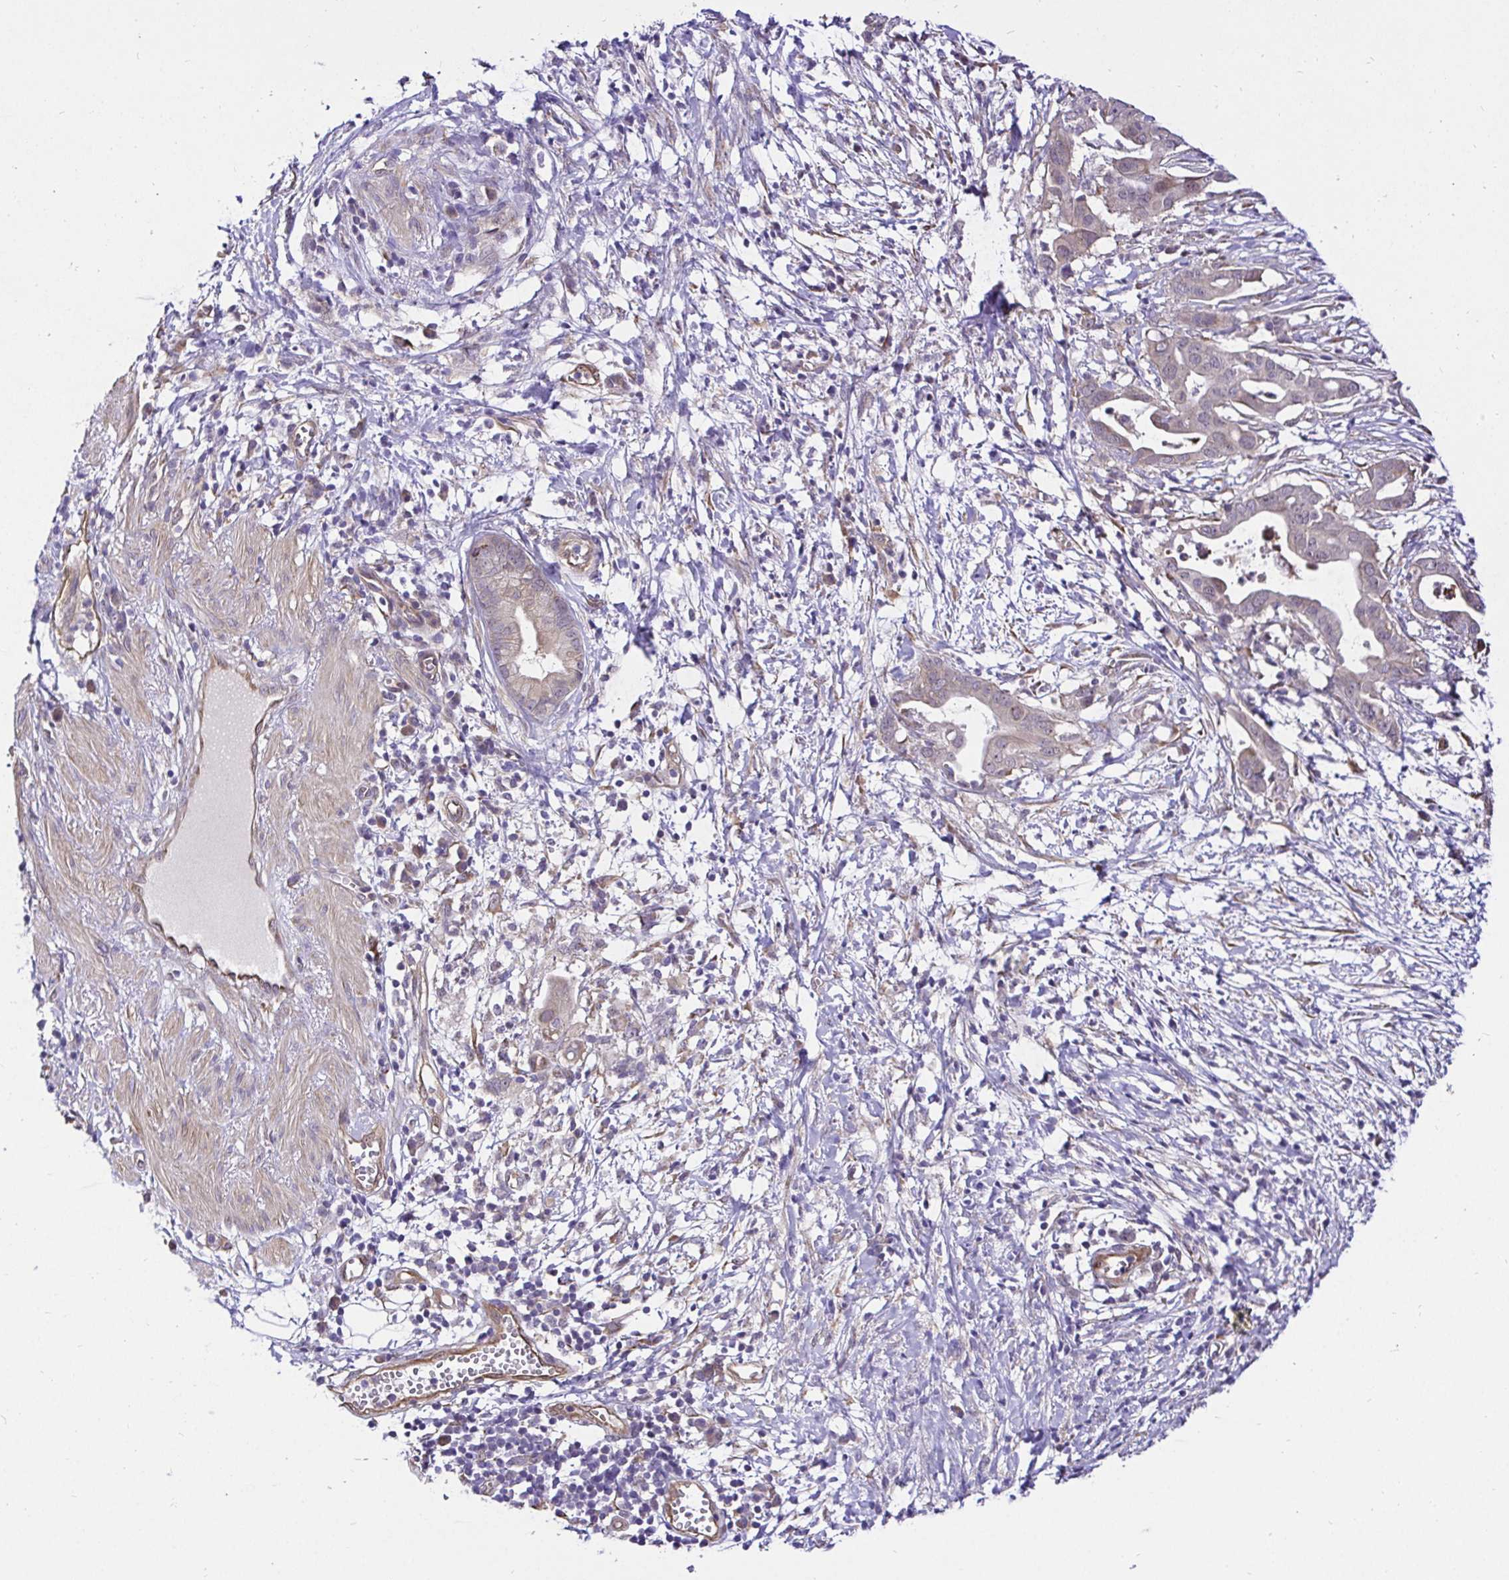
{"staining": {"intensity": "weak", "quantity": "25%-75%", "location": "cytoplasmic/membranous"}, "tissue": "pancreatic cancer", "cell_type": "Tumor cells", "image_type": "cancer", "snomed": [{"axis": "morphology", "description": "Adenocarcinoma, NOS"}, {"axis": "topography", "description": "Pancreas"}], "caption": "Pancreatic cancer (adenocarcinoma) was stained to show a protein in brown. There is low levels of weak cytoplasmic/membranous expression in about 25%-75% of tumor cells.", "gene": "CCDC122", "patient": {"sex": "male", "age": 61}}